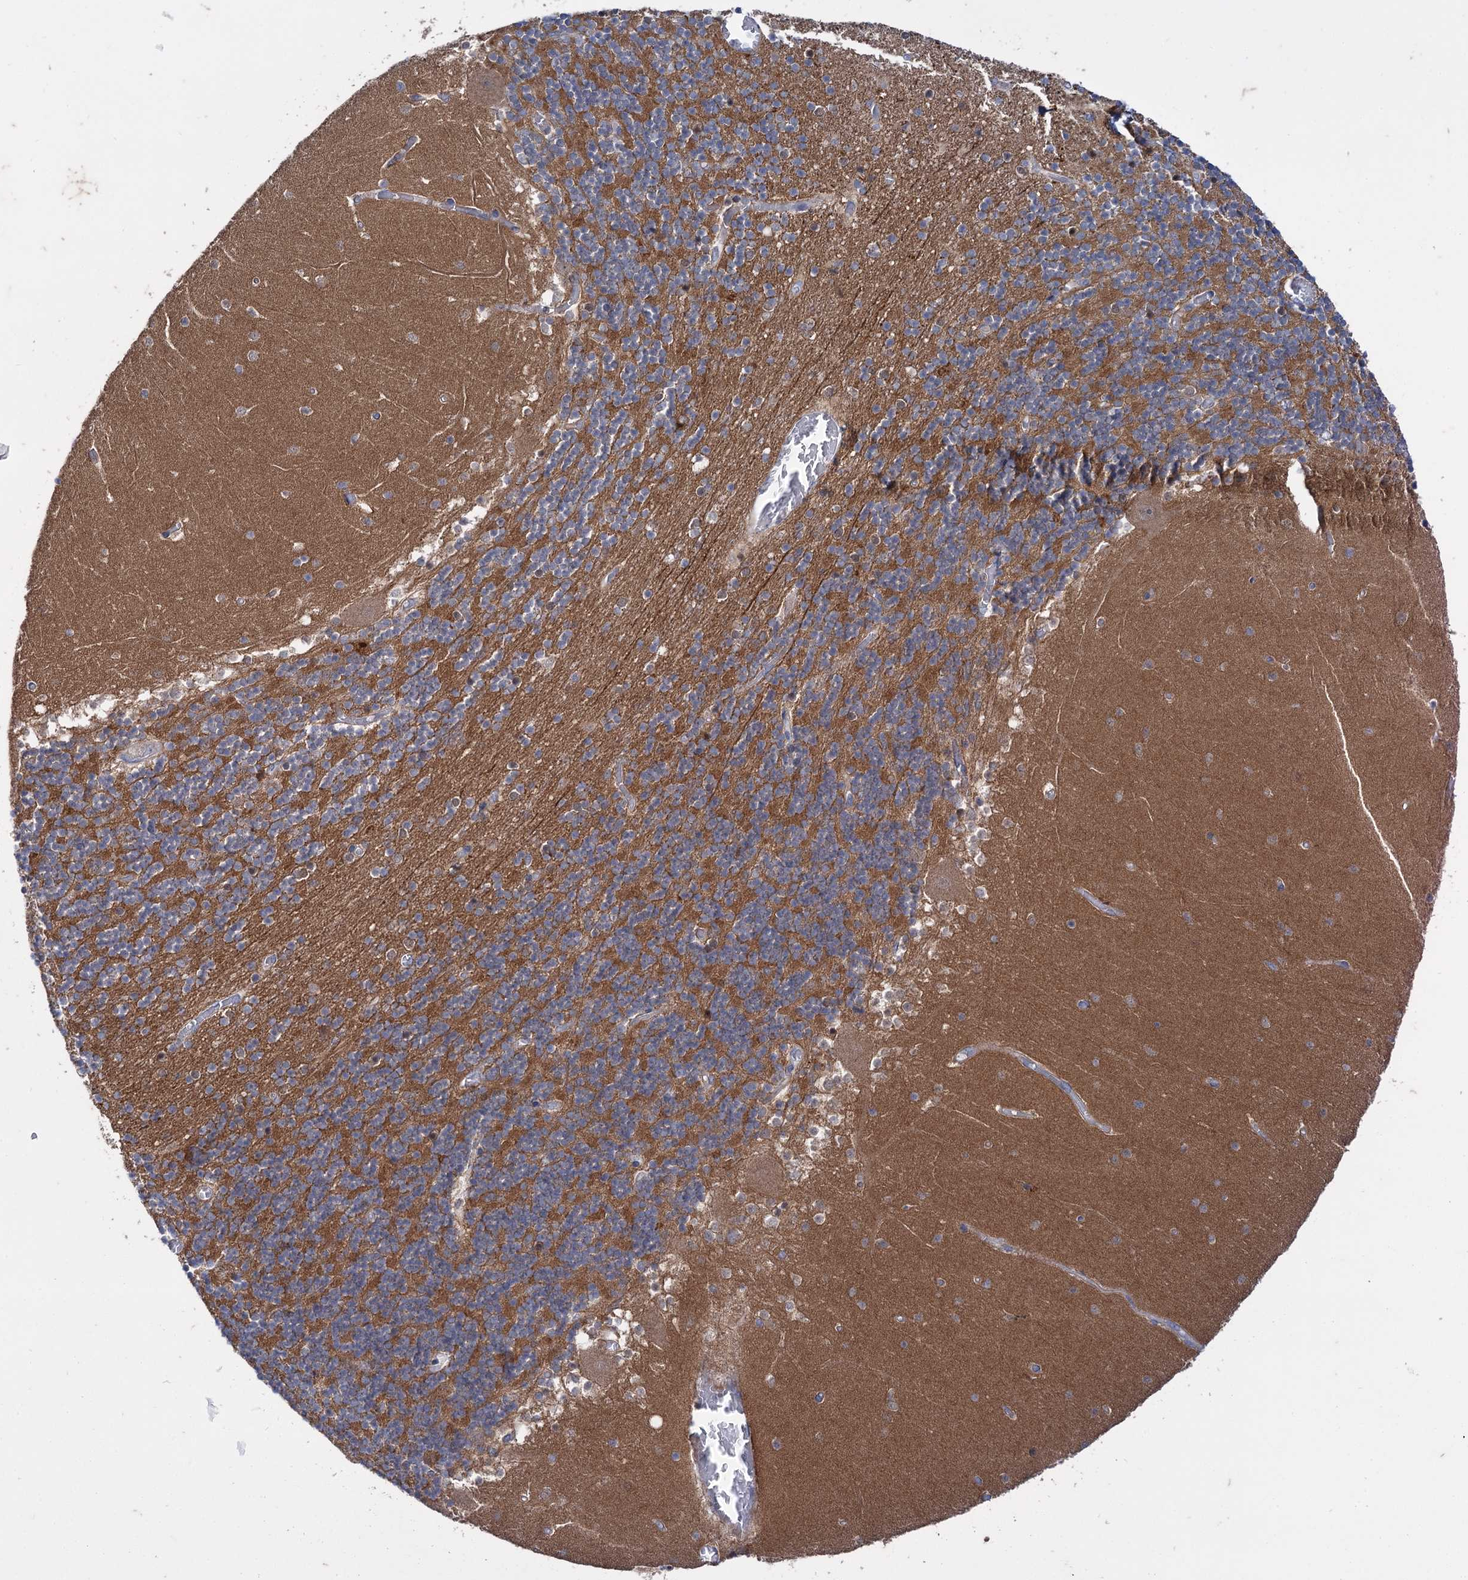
{"staining": {"intensity": "moderate", "quantity": ">75%", "location": "cytoplasmic/membranous"}, "tissue": "cerebellum", "cell_type": "Cells in granular layer", "image_type": "normal", "snomed": [{"axis": "morphology", "description": "Normal tissue, NOS"}, {"axis": "topography", "description": "Cerebellum"}], "caption": "Moderate cytoplasmic/membranous expression for a protein is present in about >75% of cells in granular layer of benign cerebellum using immunohistochemistry.", "gene": "MID1IP1", "patient": {"sex": "female", "age": 28}}